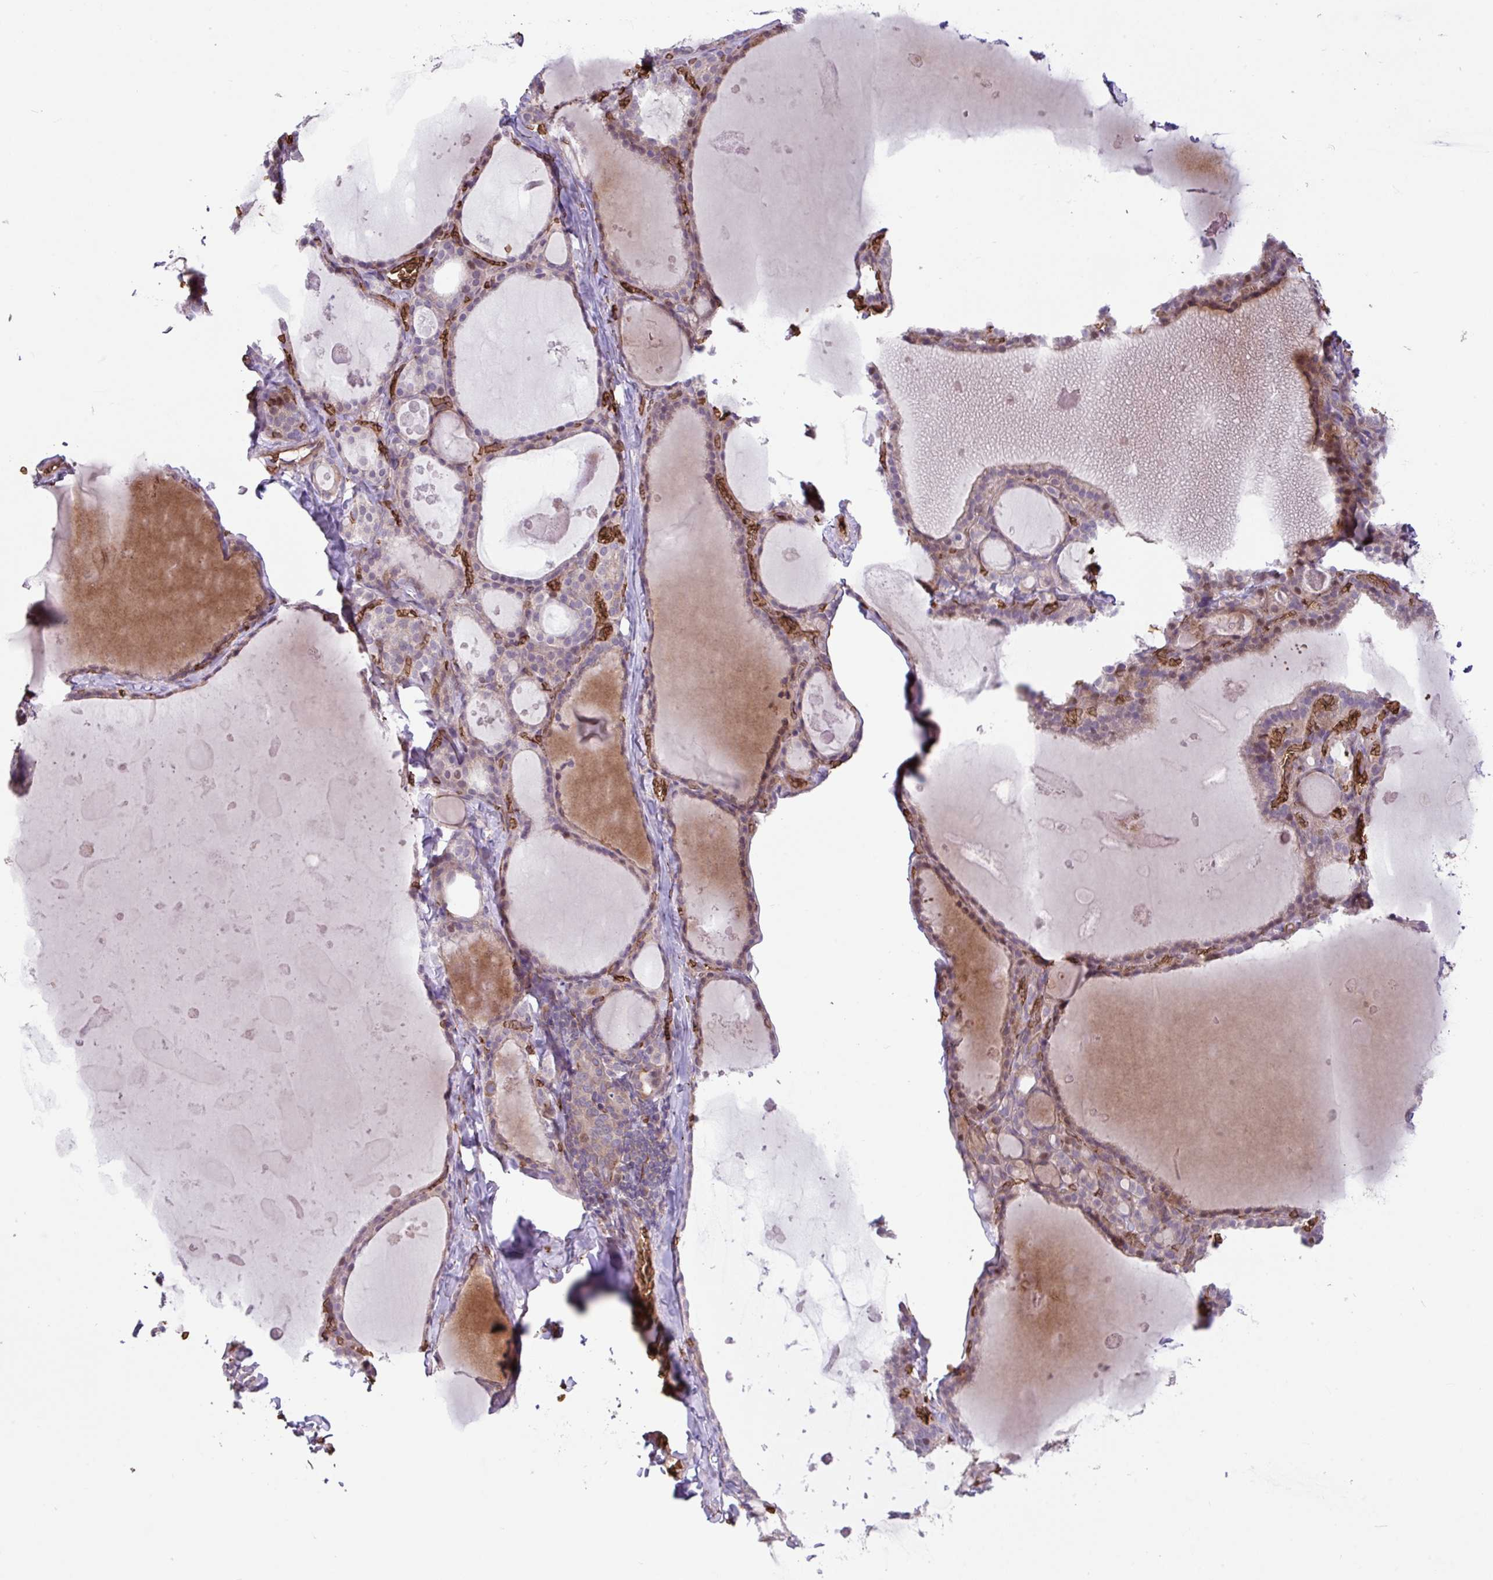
{"staining": {"intensity": "weak", "quantity": "25%-75%", "location": "cytoplasmic/membranous,nuclear"}, "tissue": "thyroid gland", "cell_type": "Glandular cells", "image_type": "normal", "snomed": [{"axis": "morphology", "description": "Normal tissue, NOS"}, {"axis": "topography", "description": "Thyroid gland"}], "caption": "Protein staining of benign thyroid gland demonstrates weak cytoplasmic/membranous,nuclear staining in about 25%-75% of glandular cells. The protein of interest is shown in brown color, while the nuclei are stained blue.", "gene": "RAD21L1", "patient": {"sex": "male", "age": 56}}